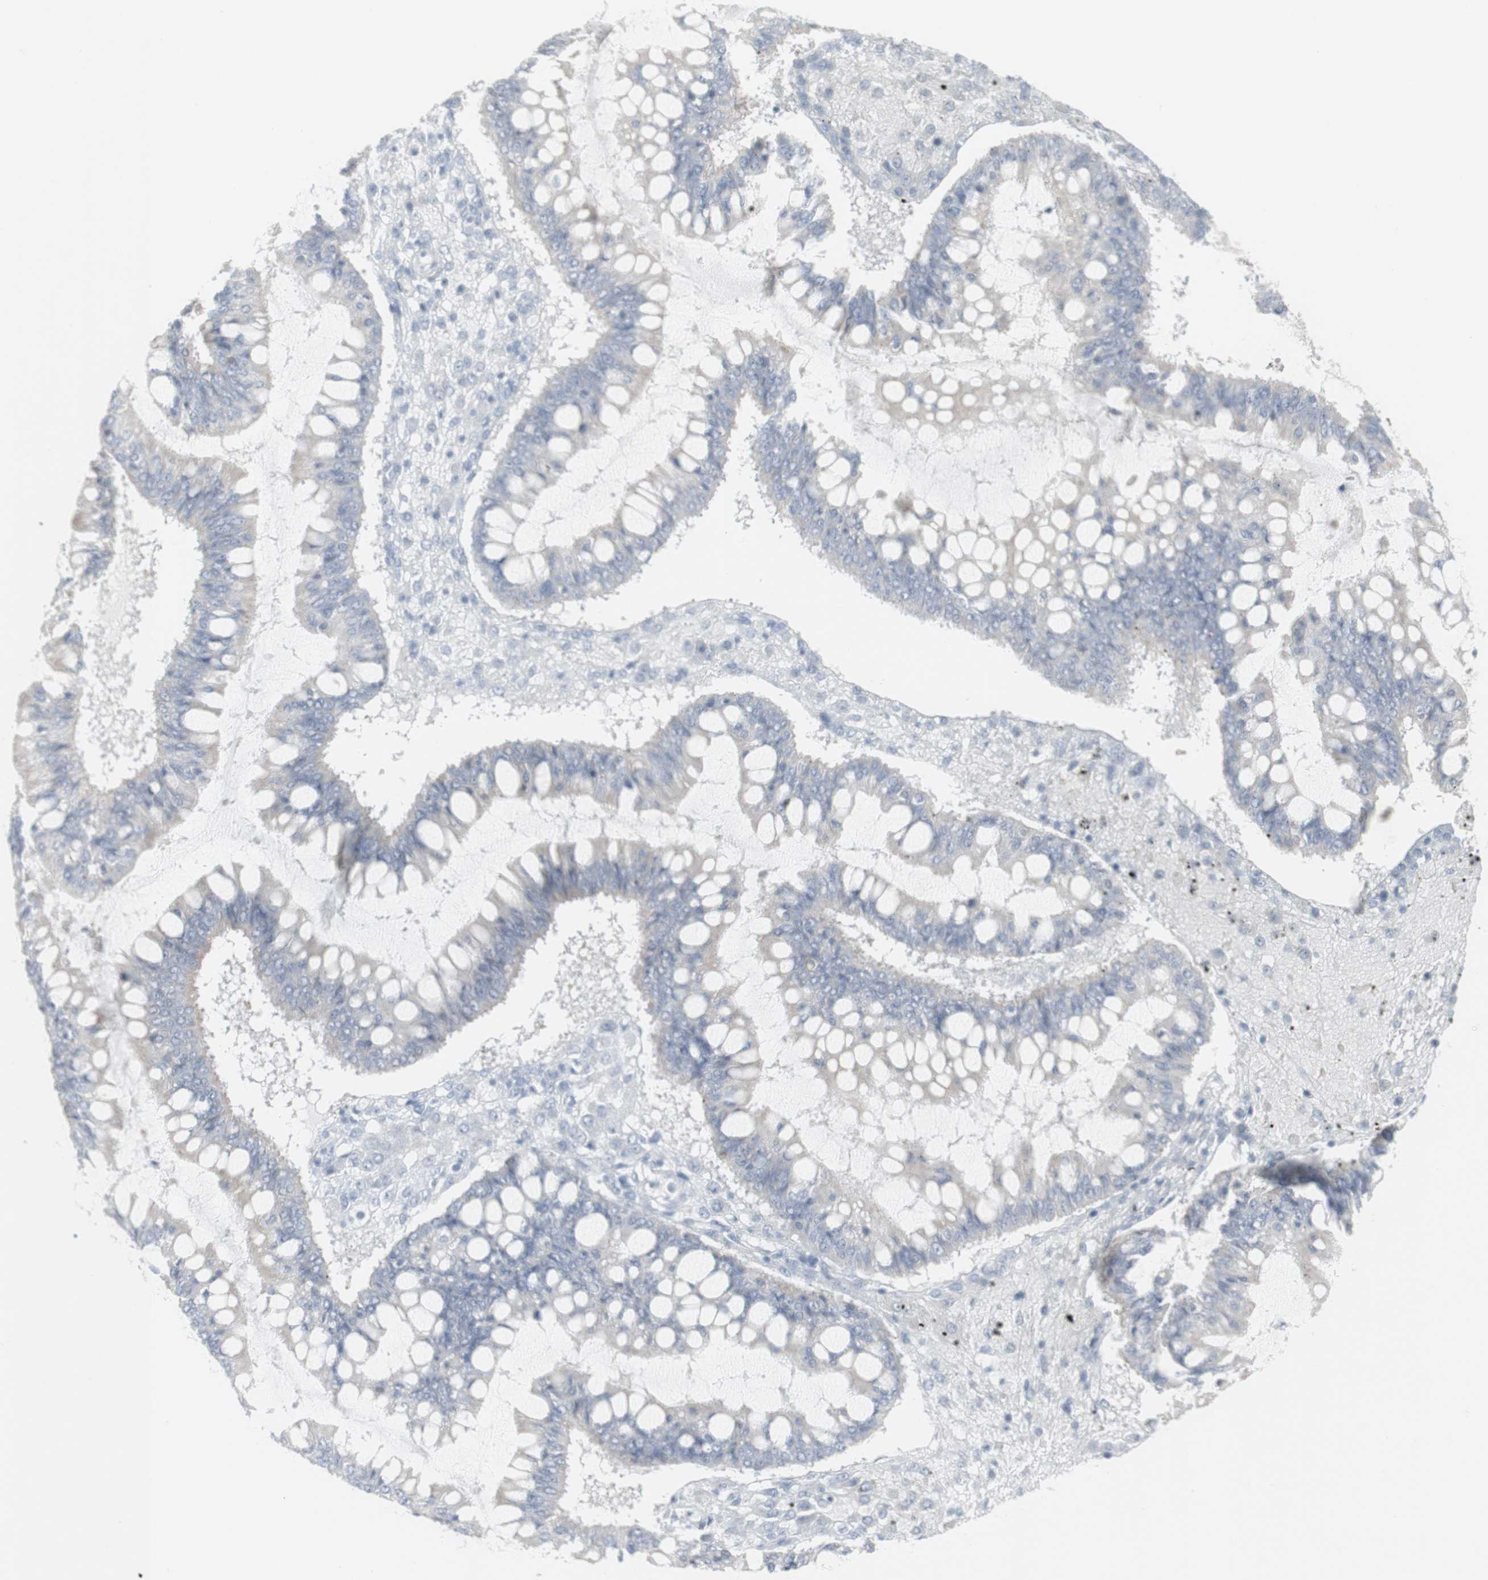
{"staining": {"intensity": "negative", "quantity": "none", "location": "none"}, "tissue": "ovarian cancer", "cell_type": "Tumor cells", "image_type": "cancer", "snomed": [{"axis": "morphology", "description": "Cystadenocarcinoma, mucinous, NOS"}, {"axis": "topography", "description": "Ovary"}], "caption": "Immunohistochemistry (IHC) photomicrograph of ovarian mucinous cystadenocarcinoma stained for a protein (brown), which demonstrates no positivity in tumor cells. (Immunohistochemistry, brightfield microscopy, high magnification).", "gene": "ENSG00000198211", "patient": {"sex": "female", "age": 73}}